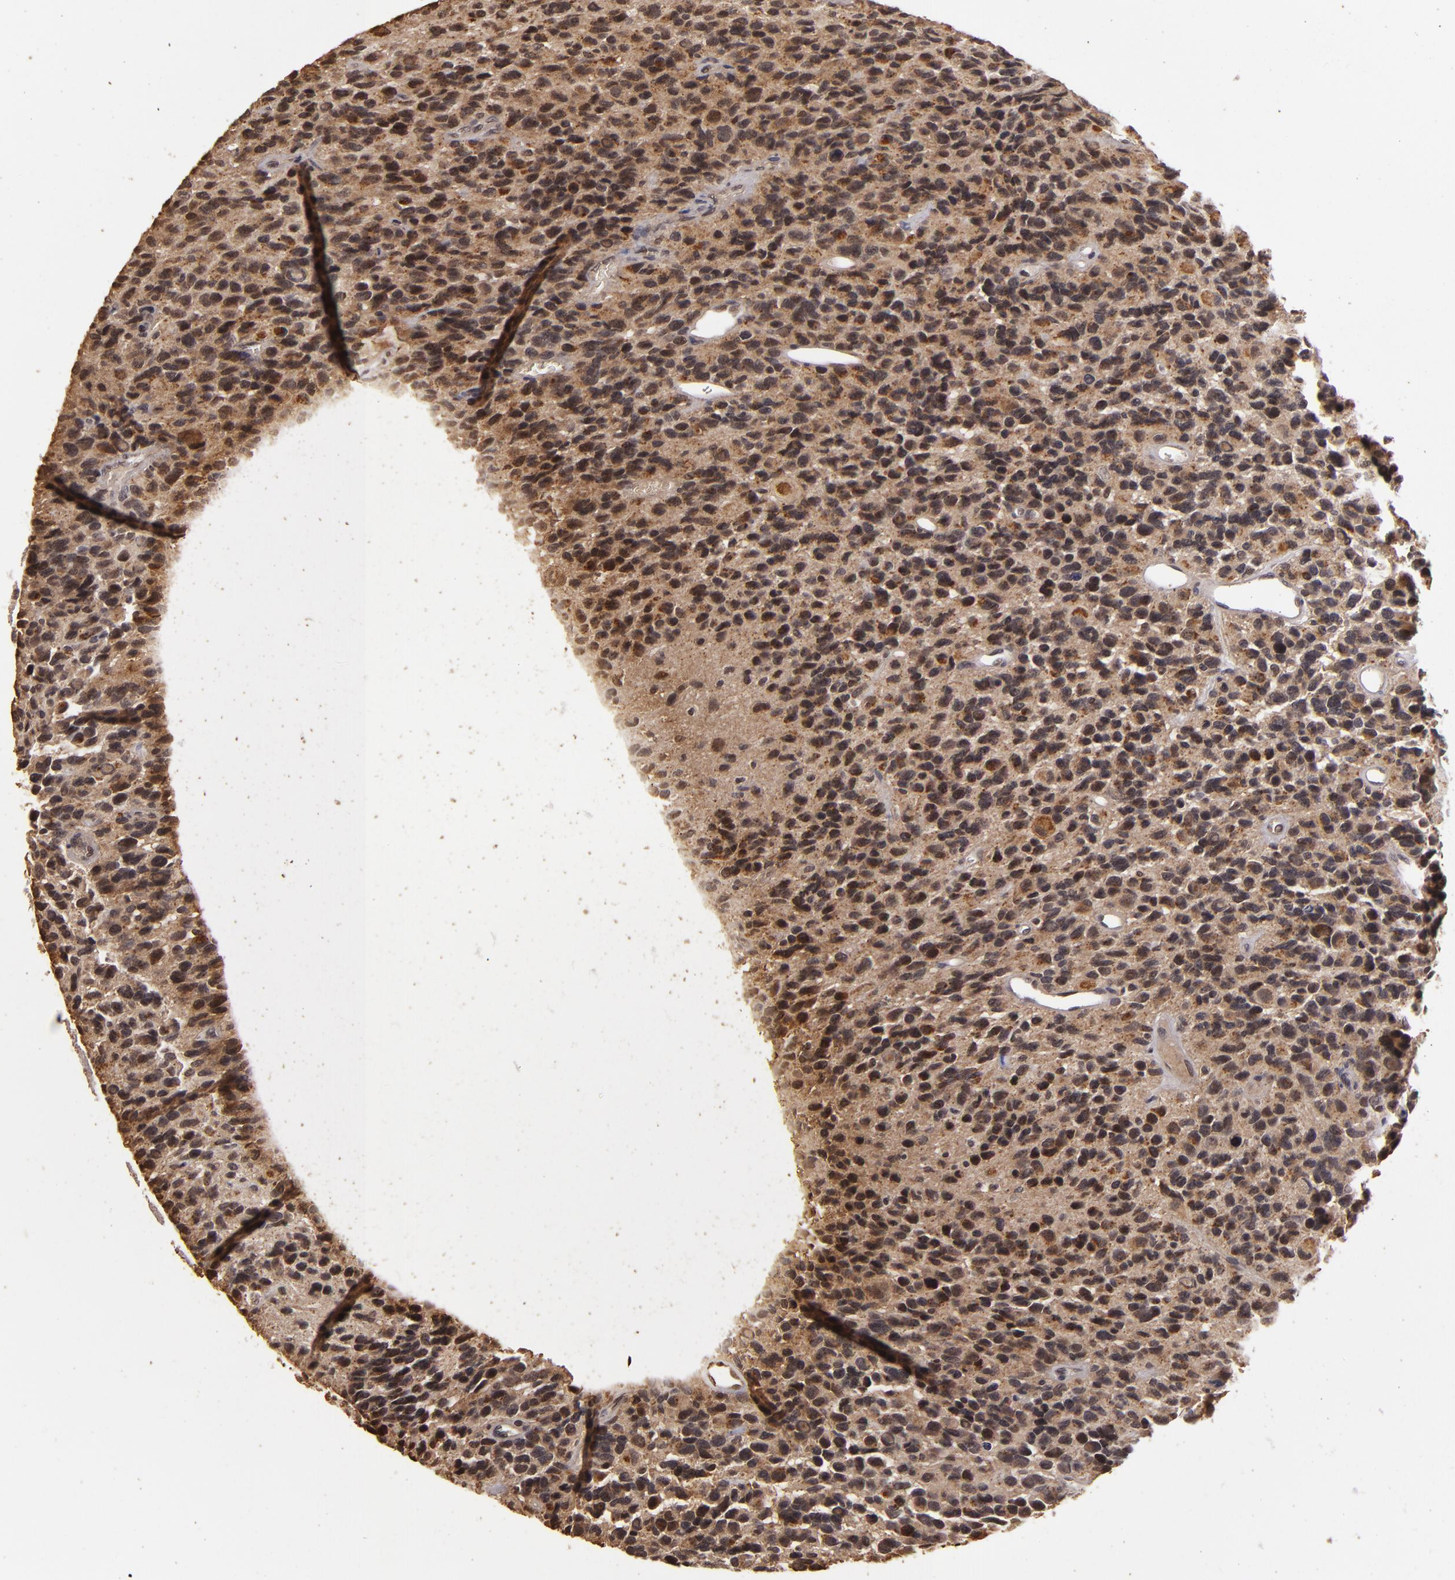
{"staining": {"intensity": "strong", "quantity": ">75%", "location": "cytoplasmic/membranous"}, "tissue": "glioma", "cell_type": "Tumor cells", "image_type": "cancer", "snomed": [{"axis": "morphology", "description": "Glioma, malignant, High grade"}, {"axis": "topography", "description": "Brain"}], "caption": "A brown stain shows strong cytoplasmic/membranous expression of a protein in human malignant glioma (high-grade) tumor cells.", "gene": "DFFA", "patient": {"sex": "male", "age": 77}}